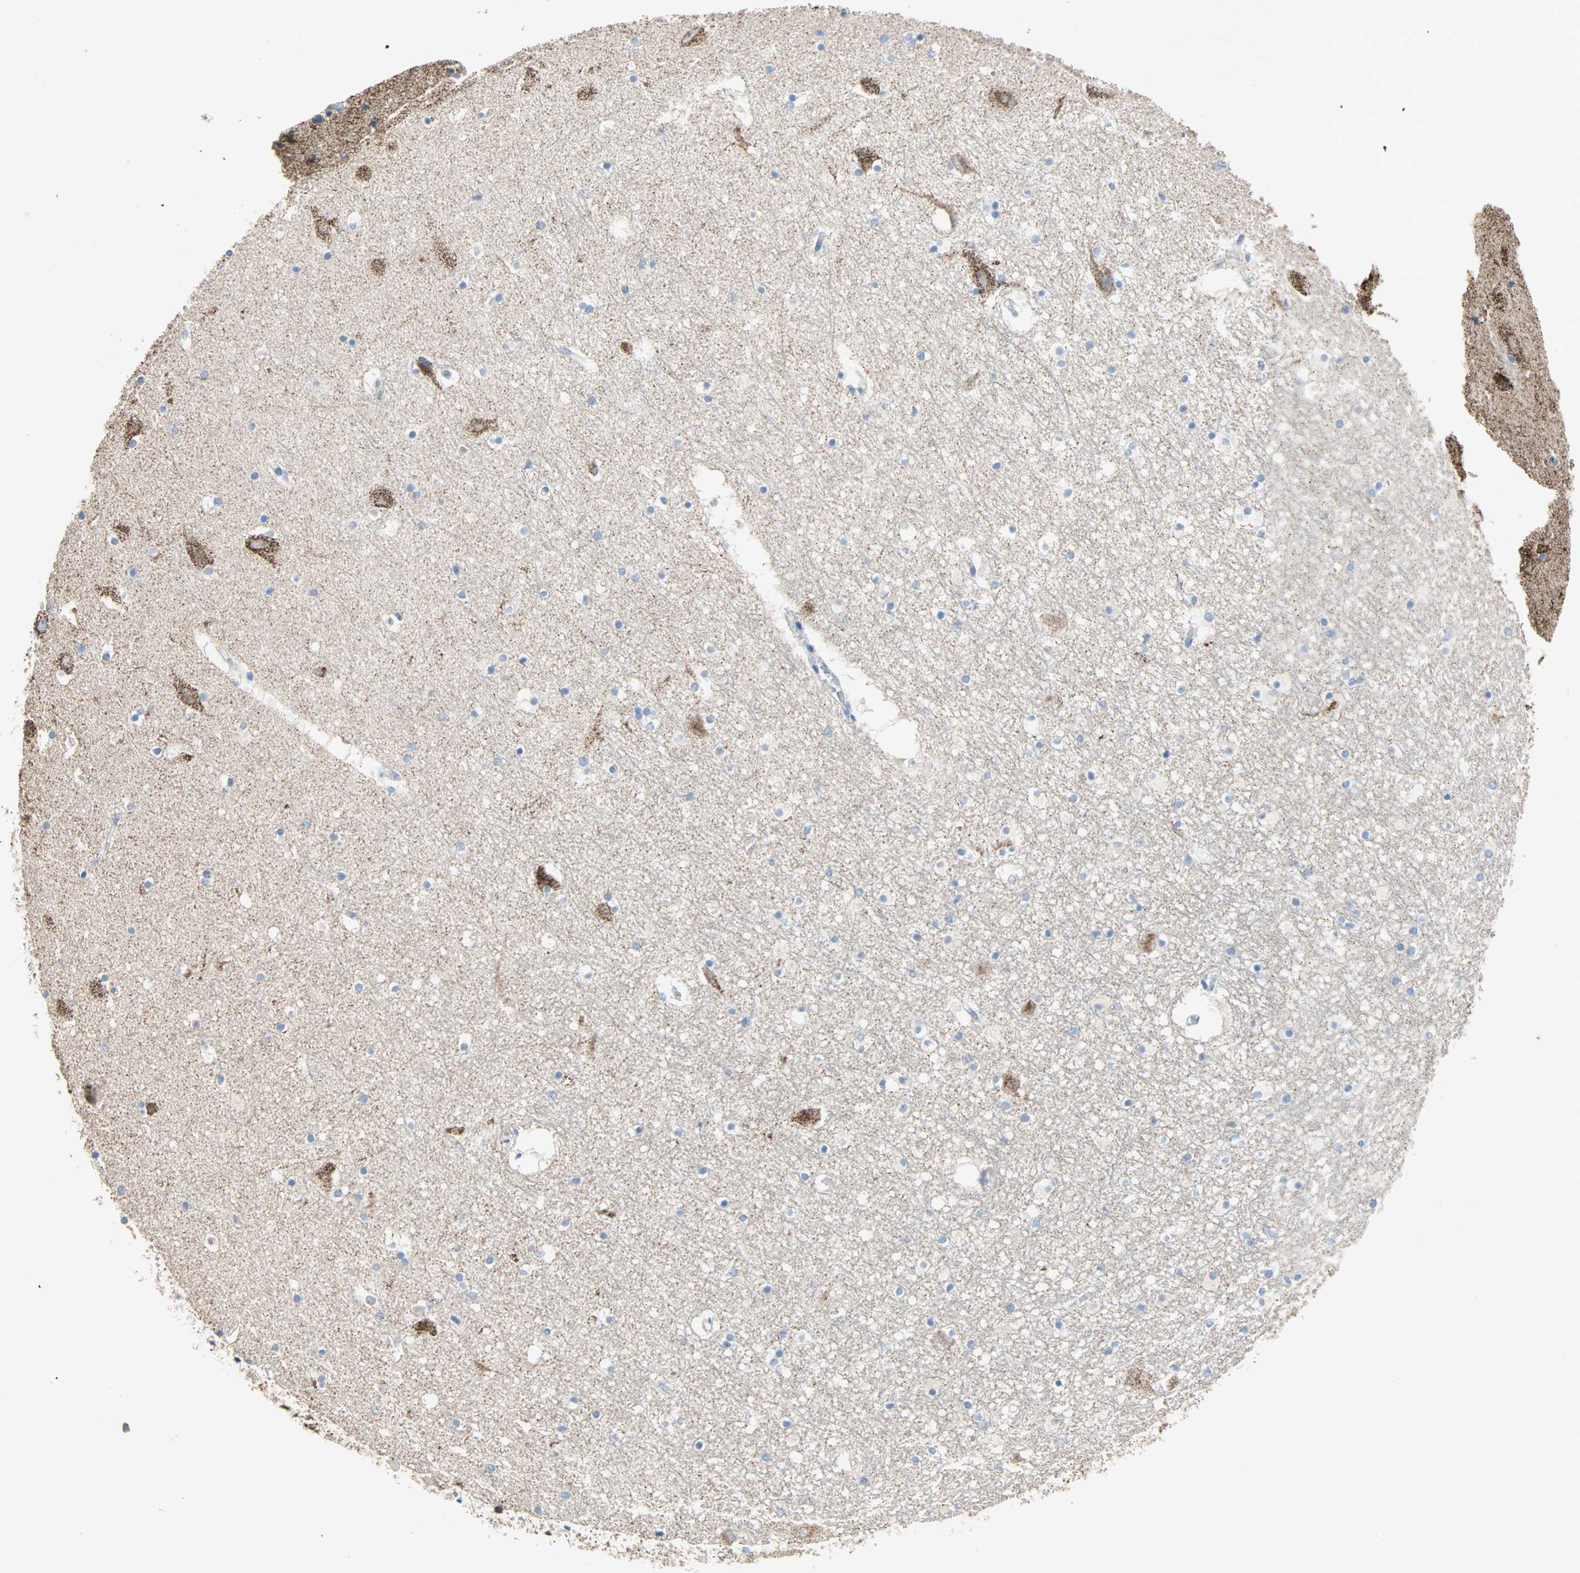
{"staining": {"intensity": "moderate", "quantity": "<25%", "location": "cytoplasmic/membranous"}, "tissue": "hippocampus", "cell_type": "Glial cells", "image_type": "normal", "snomed": [{"axis": "morphology", "description": "Normal tissue, NOS"}, {"axis": "topography", "description": "Hippocampus"}], "caption": "Immunohistochemical staining of unremarkable hippocampus displays moderate cytoplasmic/membranous protein staining in approximately <25% of glial cells.", "gene": "ACVRL1", "patient": {"sex": "male", "age": 45}}